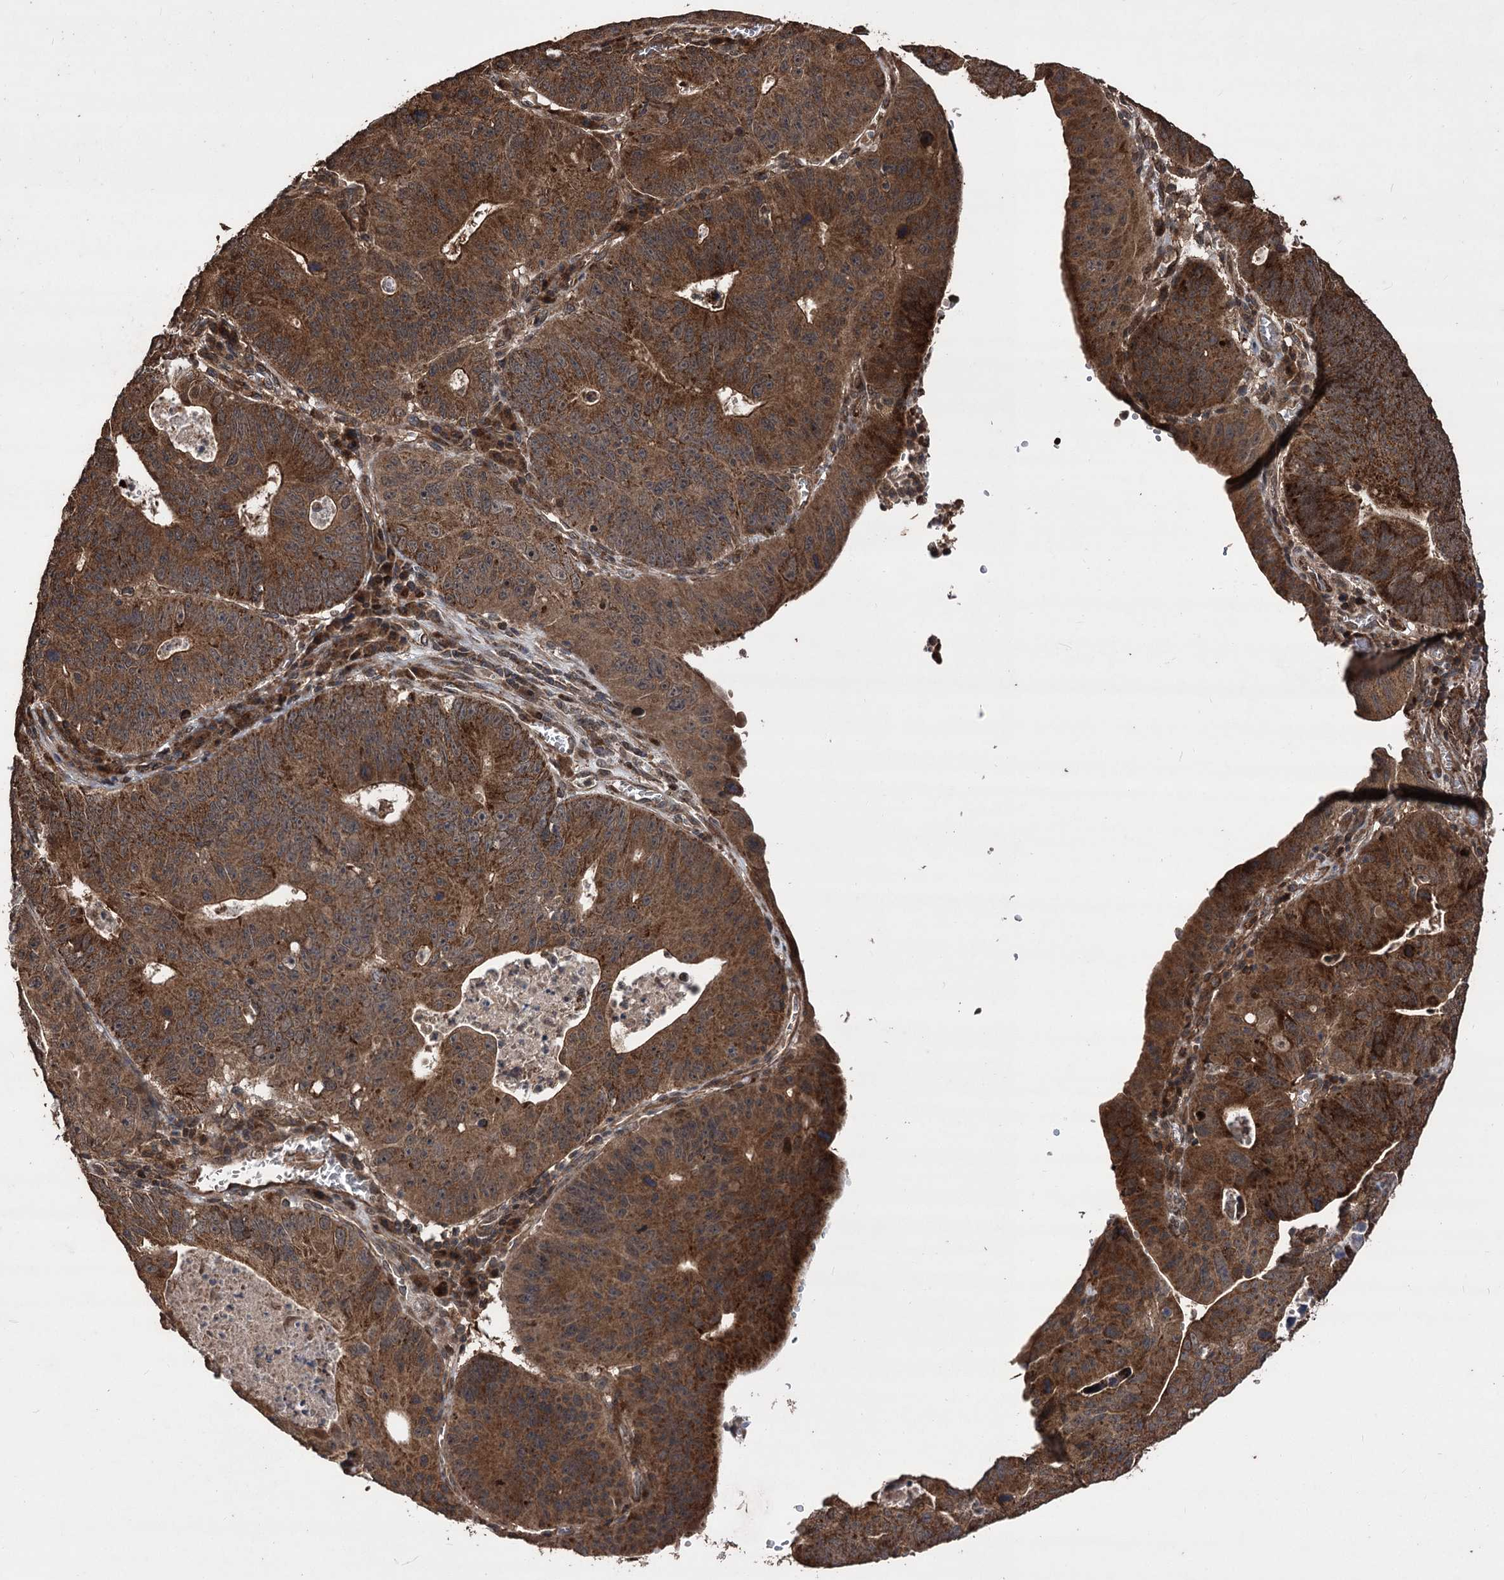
{"staining": {"intensity": "strong", "quantity": ">75%", "location": "cytoplasmic/membranous"}, "tissue": "stomach cancer", "cell_type": "Tumor cells", "image_type": "cancer", "snomed": [{"axis": "morphology", "description": "Adenocarcinoma, NOS"}, {"axis": "topography", "description": "Stomach"}], "caption": "Immunohistochemical staining of stomach cancer demonstrates strong cytoplasmic/membranous protein expression in about >75% of tumor cells.", "gene": "RASSF3", "patient": {"sex": "male", "age": 59}}